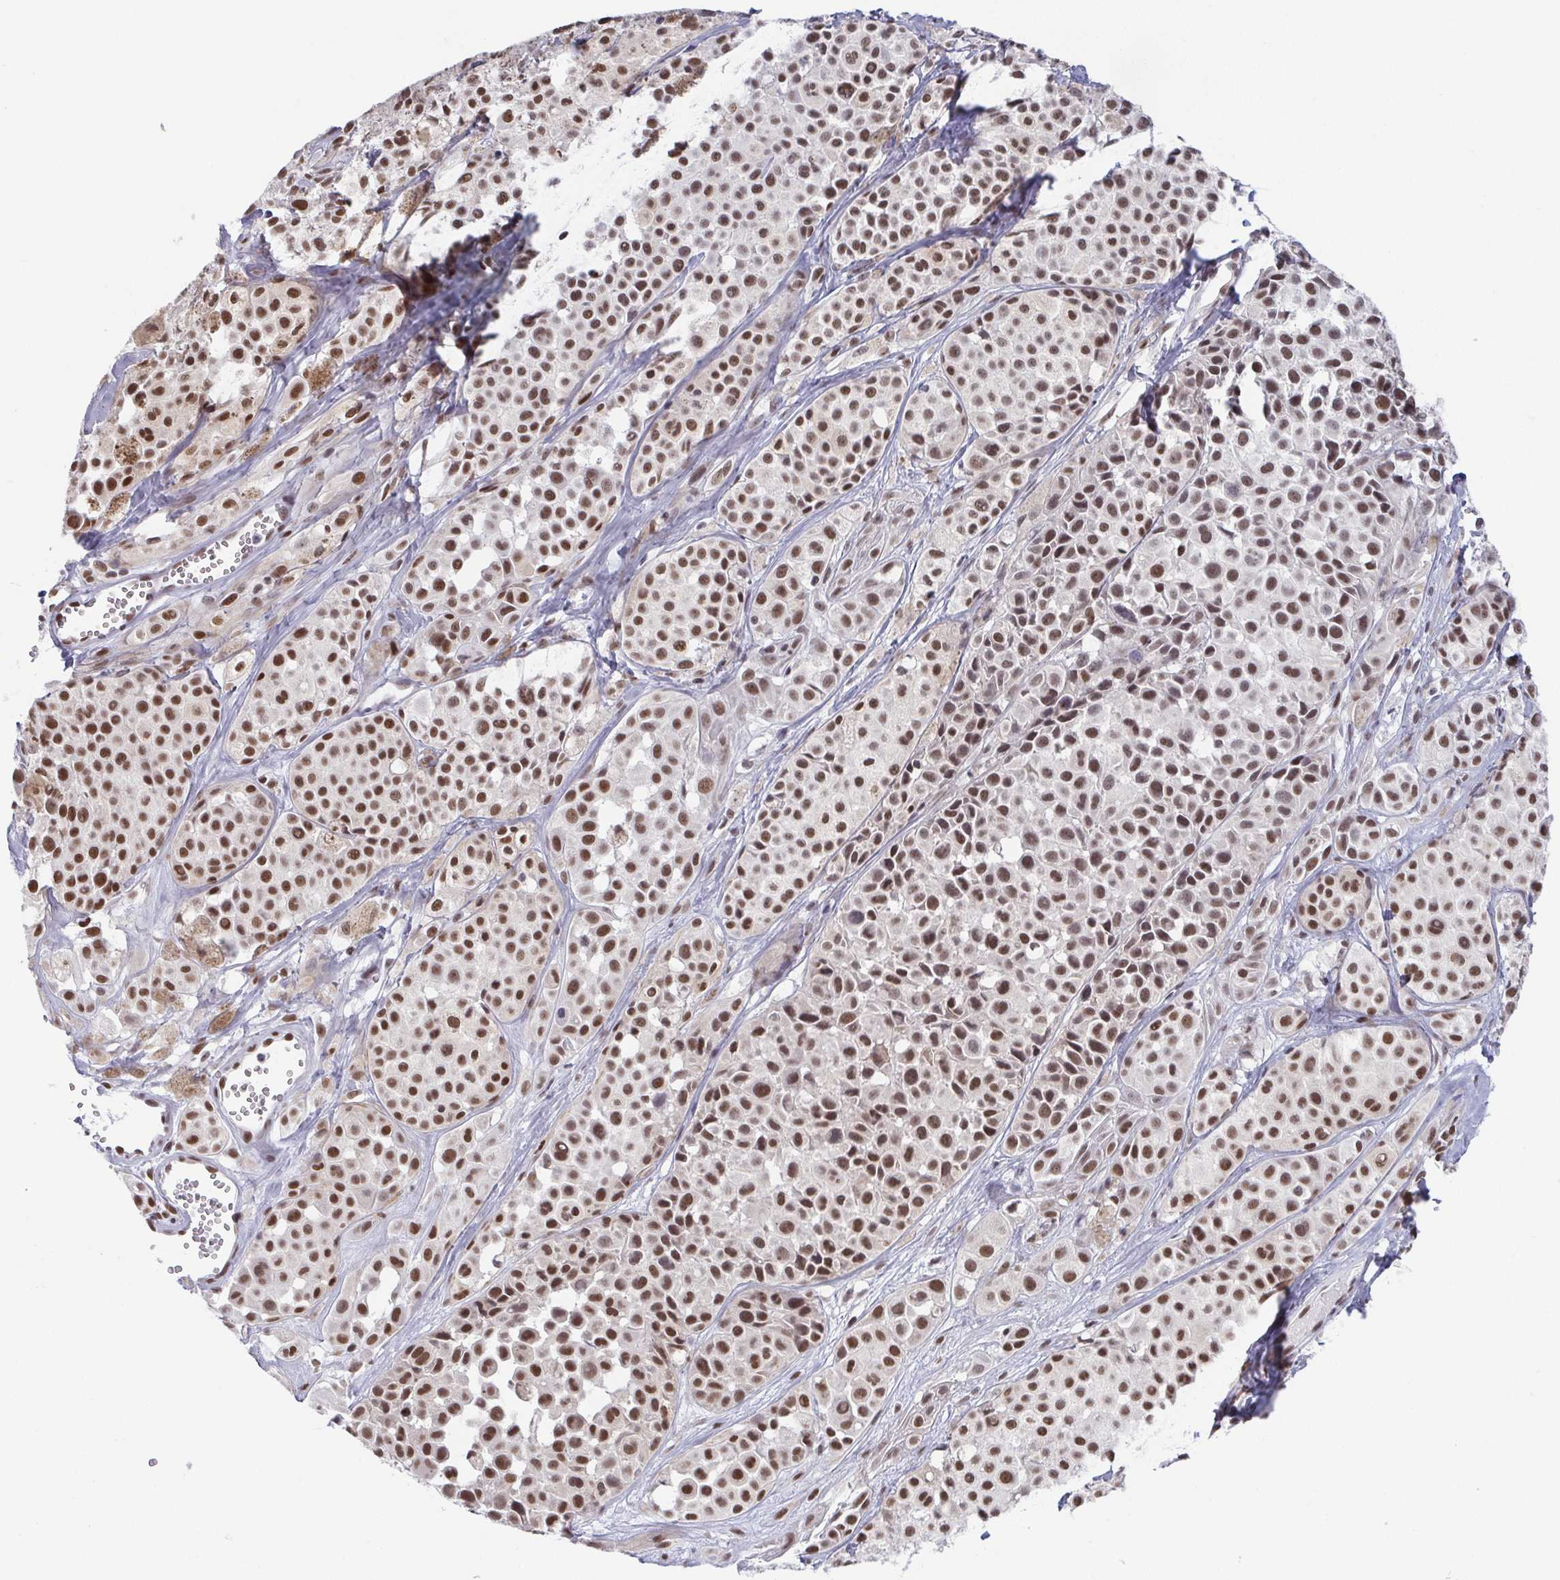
{"staining": {"intensity": "moderate", "quantity": ">75%", "location": "nuclear"}, "tissue": "melanoma", "cell_type": "Tumor cells", "image_type": "cancer", "snomed": [{"axis": "morphology", "description": "Malignant melanoma, NOS"}, {"axis": "topography", "description": "Skin"}], "caption": "A brown stain highlights moderate nuclear positivity of a protein in malignant melanoma tumor cells.", "gene": "SLC7A10", "patient": {"sex": "male", "age": 77}}